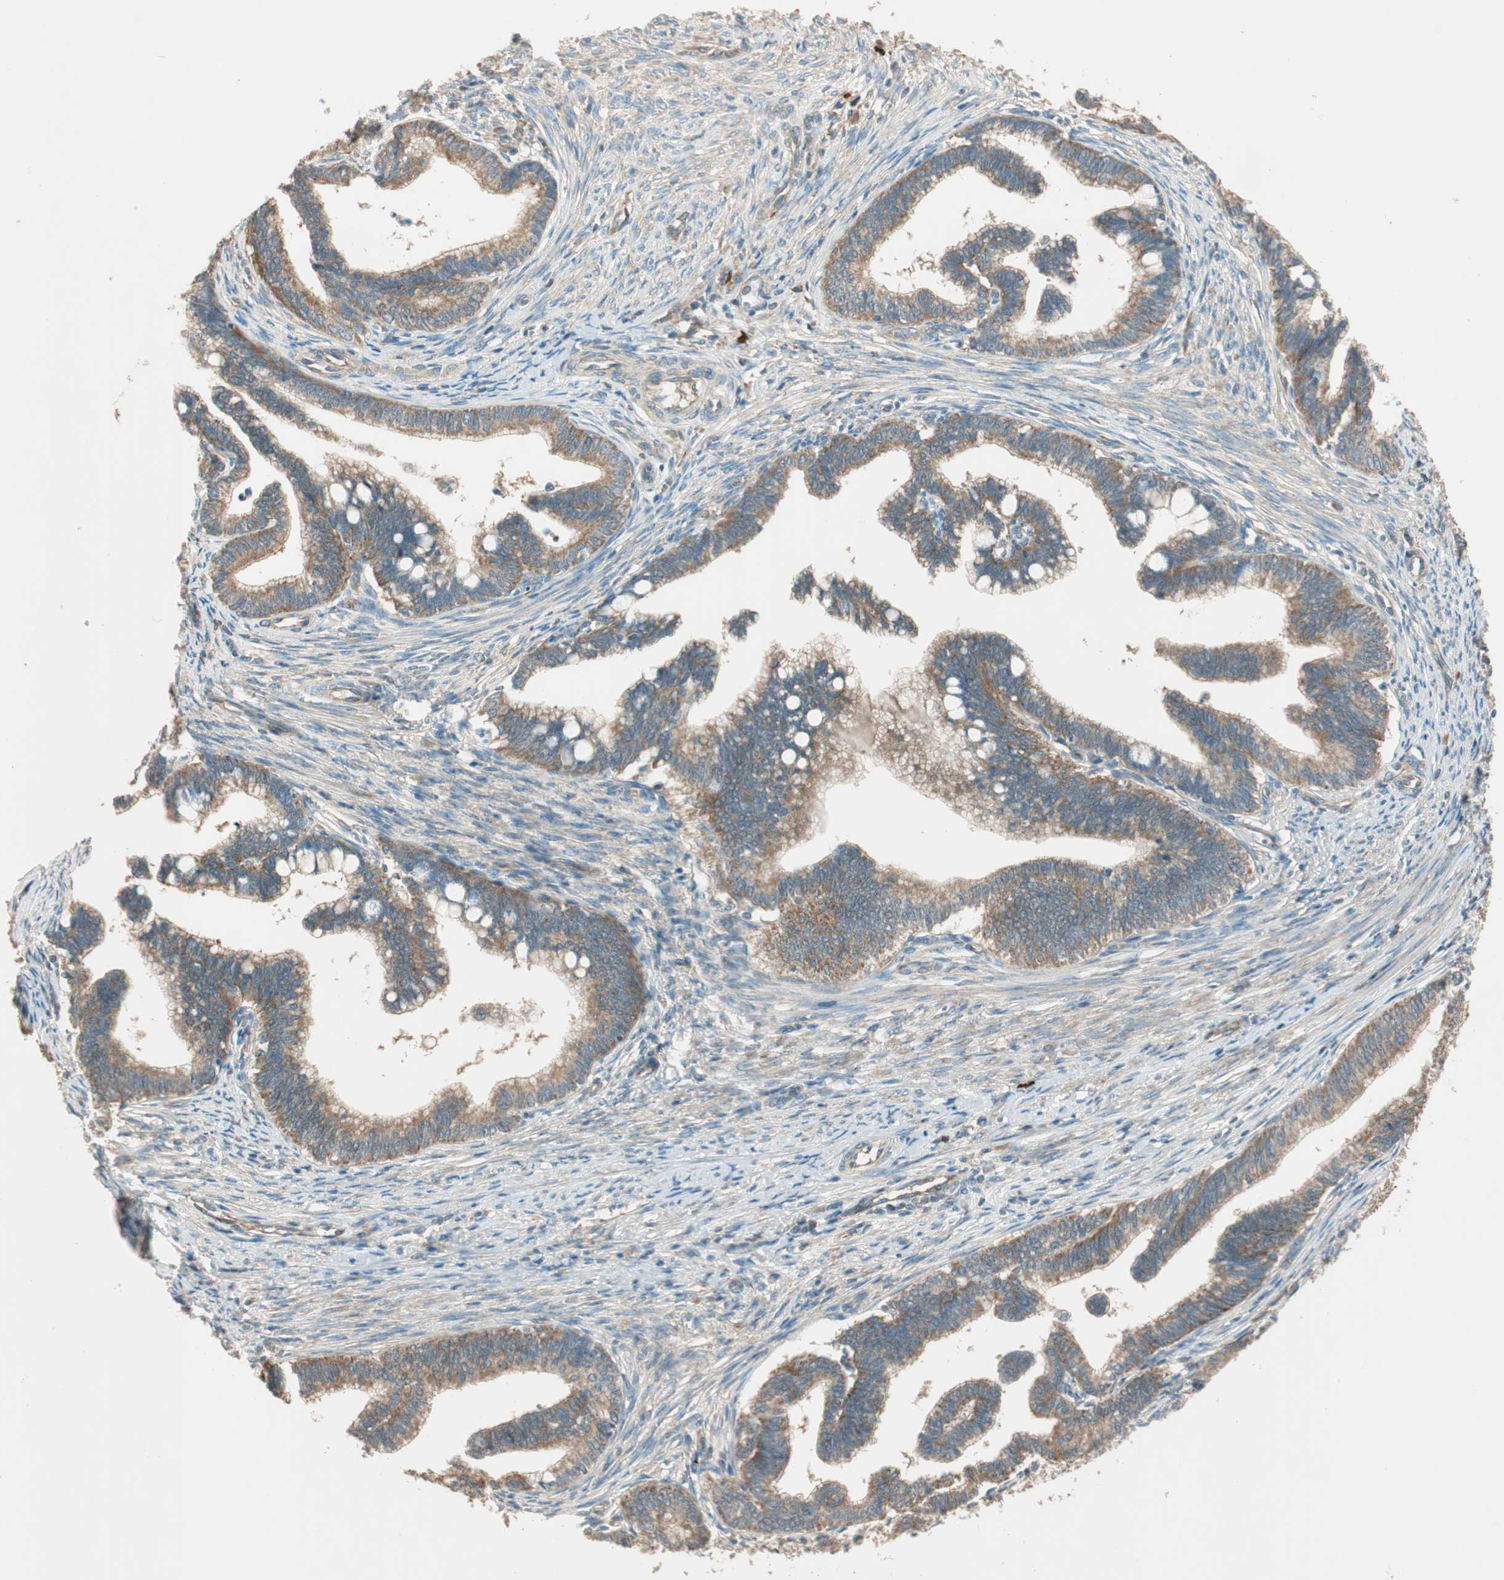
{"staining": {"intensity": "moderate", "quantity": ">75%", "location": "cytoplasmic/membranous"}, "tissue": "cervical cancer", "cell_type": "Tumor cells", "image_type": "cancer", "snomed": [{"axis": "morphology", "description": "Adenocarcinoma, NOS"}, {"axis": "topography", "description": "Cervix"}], "caption": "Cervical cancer stained for a protein shows moderate cytoplasmic/membranous positivity in tumor cells.", "gene": "CC2D1A", "patient": {"sex": "female", "age": 36}}